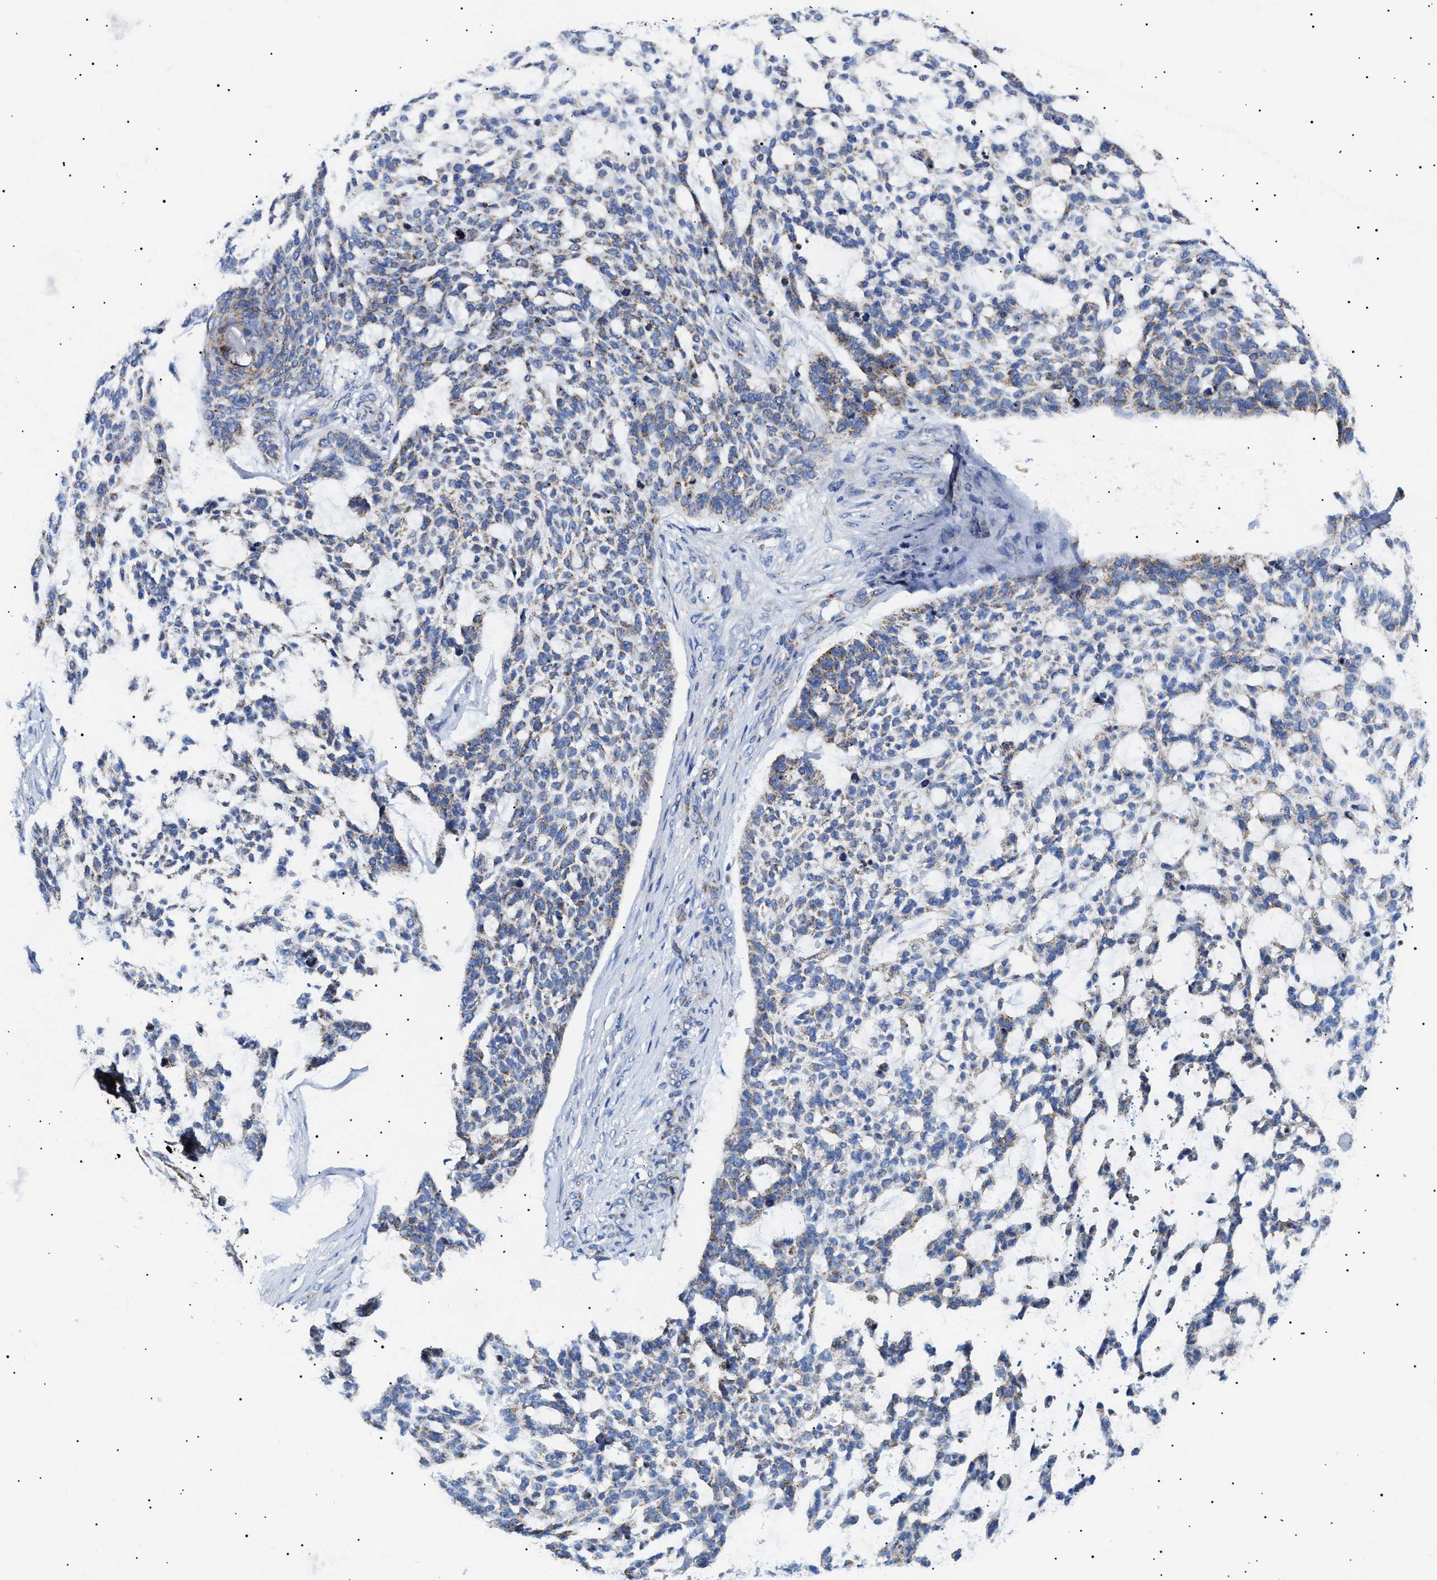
{"staining": {"intensity": "weak", "quantity": "25%-75%", "location": "cytoplasmic/membranous"}, "tissue": "skin cancer", "cell_type": "Tumor cells", "image_type": "cancer", "snomed": [{"axis": "morphology", "description": "Basal cell carcinoma"}, {"axis": "topography", "description": "Skin"}], "caption": "An immunohistochemistry image of tumor tissue is shown. Protein staining in brown highlights weak cytoplasmic/membranous positivity in basal cell carcinoma (skin) within tumor cells. The staining was performed using DAB (3,3'-diaminobenzidine), with brown indicating positive protein expression. Nuclei are stained blue with hematoxylin.", "gene": "CHRDL2", "patient": {"sex": "female", "age": 64}}